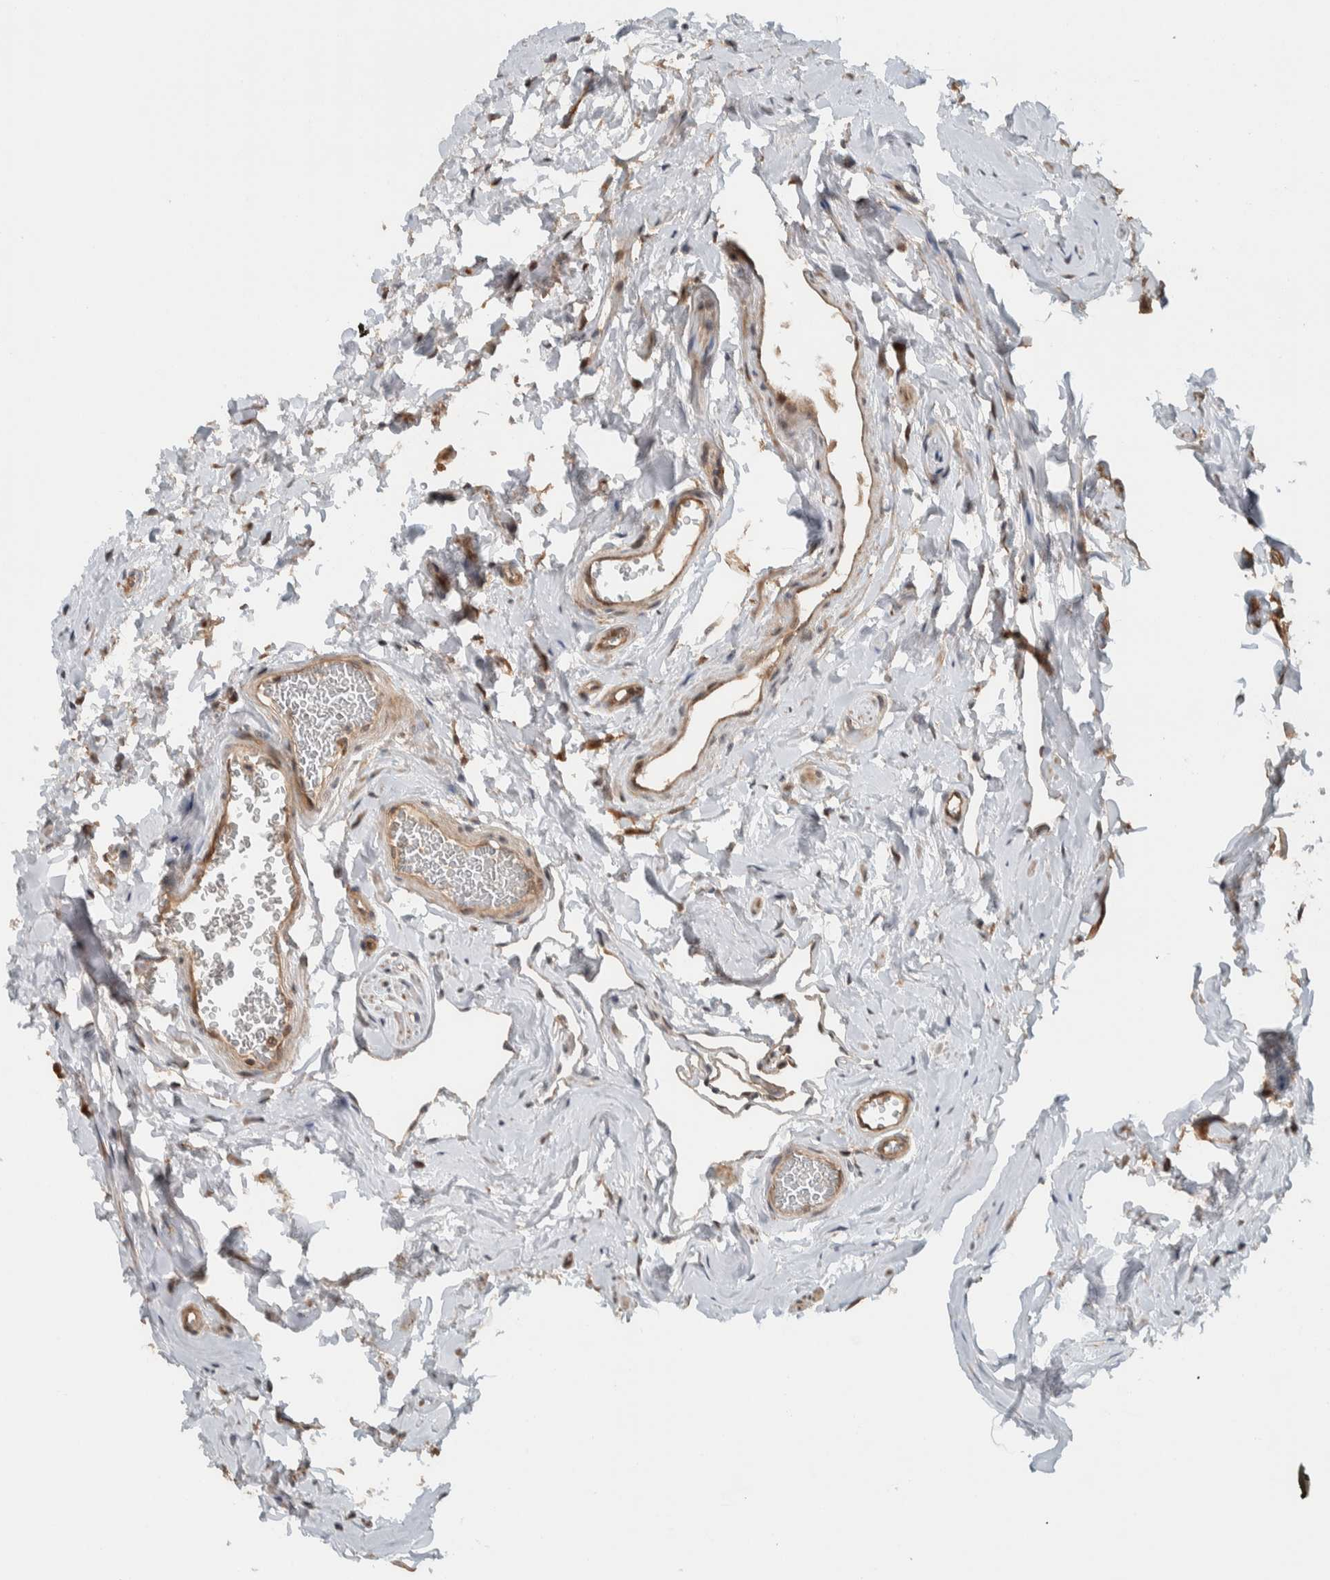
{"staining": {"intensity": "moderate", "quantity": ">75%", "location": "cytoplasmic/membranous"}, "tissue": "epididymis", "cell_type": "Glandular cells", "image_type": "normal", "snomed": [{"axis": "morphology", "description": "Normal tissue, NOS"}, {"axis": "topography", "description": "Testis"}, {"axis": "topography", "description": "Epididymis"}], "caption": "Epididymis stained for a protein shows moderate cytoplasmic/membranous positivity in glandular cells. The staining was performed using DAB (3,3'-diaminobenzidine) to visualize the protein expression in brown, while the nuclei were stained in blue with hematoxylin (Magnification: 20x).", "gene": "KLHL6", "patient": {"sex": "male", "age": 36}}